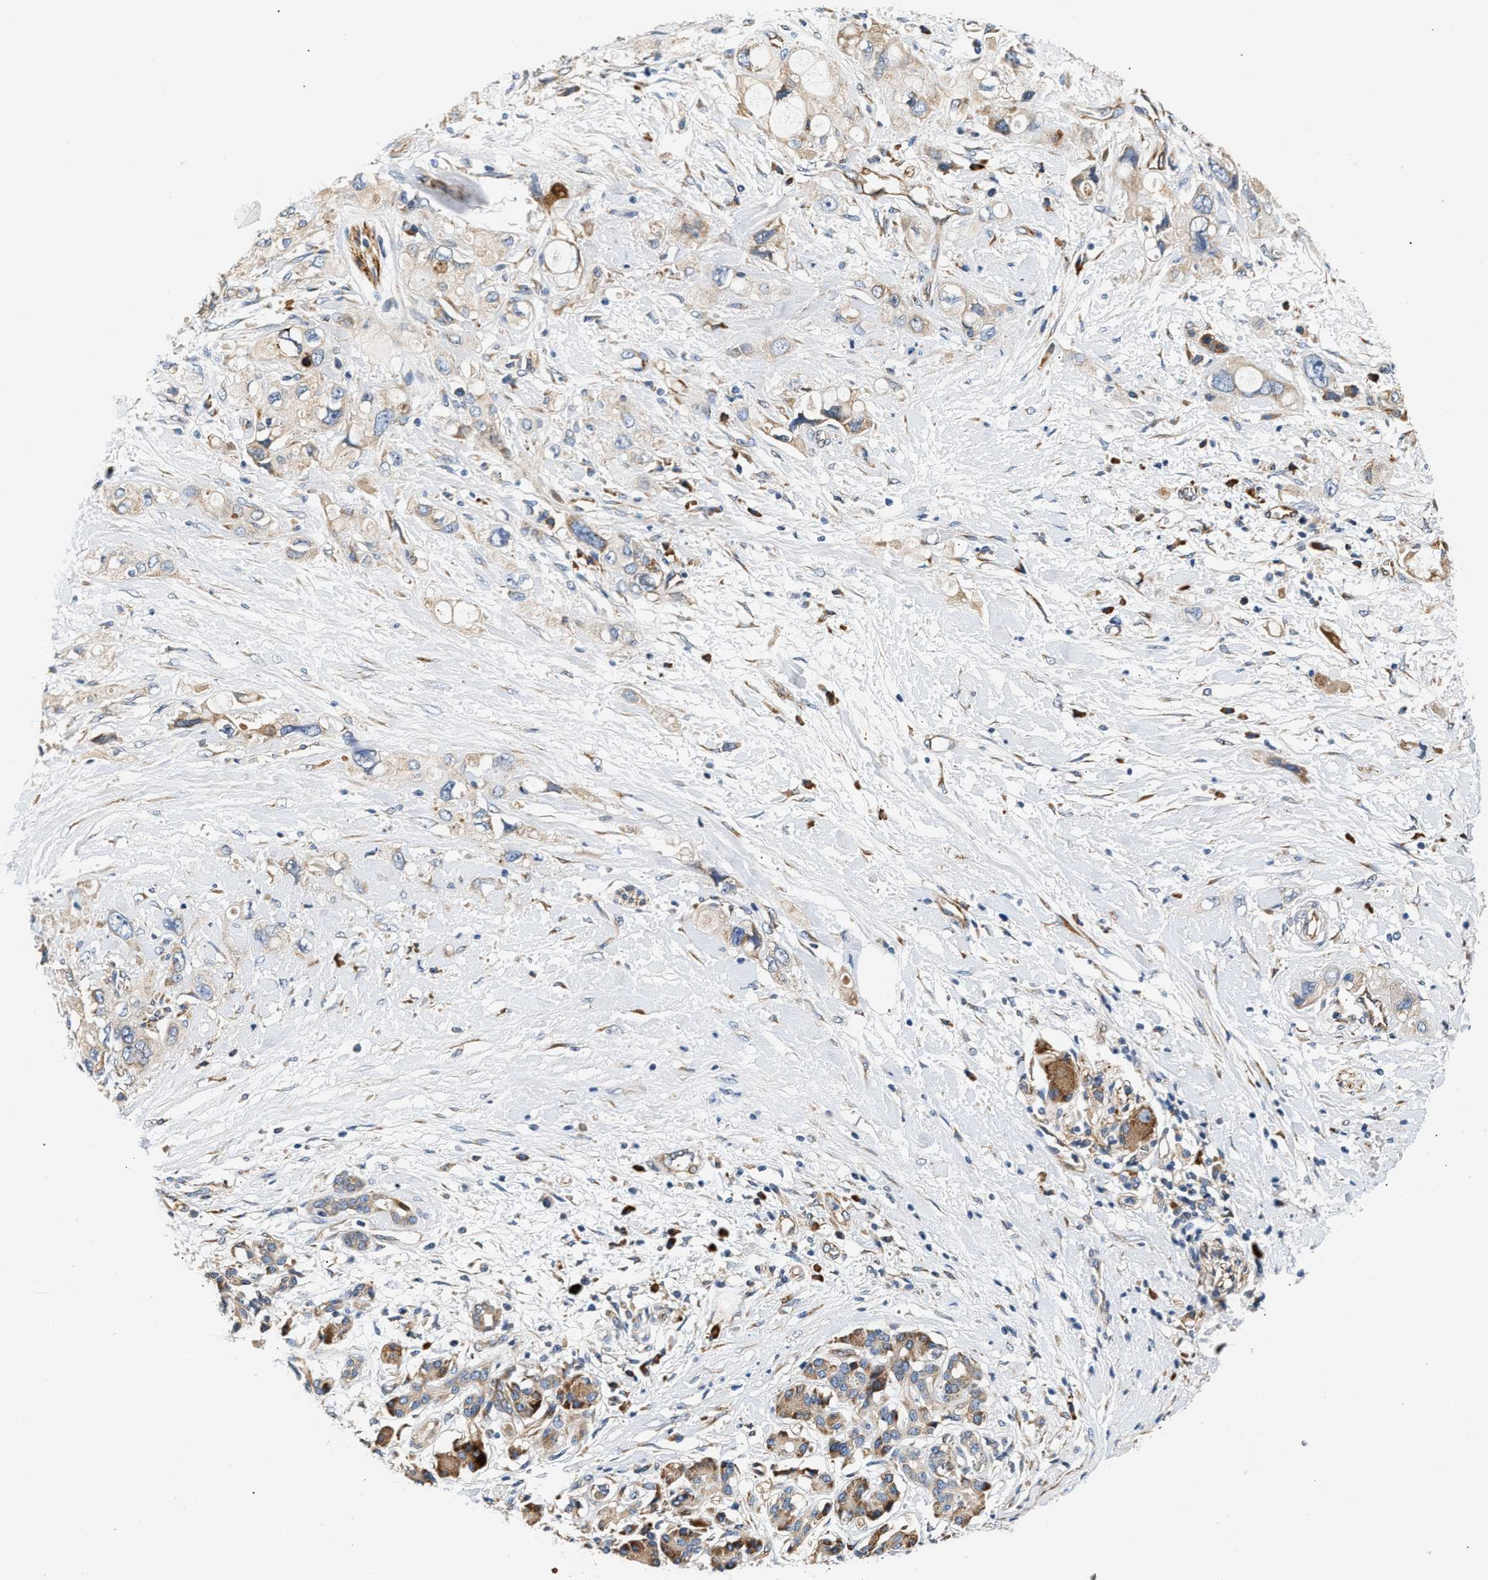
{"staining": {"intensity": "moderate", "quantity": "25%-75%", "location": "cytoplasmic/membranous"}, "tissue": "pancreatic cancer", "cell_type": "Tumor cells", "image_type": "cancer", "snomed": [{"axis": "morphology", "description": "Adenocarcinoma, NOS"}, {"axis": "topography", "description": "Pancreas"}], "caption": "IHC (DAB (3,3'-diaminobenzidine)) staining of human pancreatic cancer (adenocarcinoma) displays moderate cytoplasmic/membranous protein positivity in about 25%-75% of tumor cells.", "gene": "IFT74", "patient": {"sex": "female", "age": 56}}